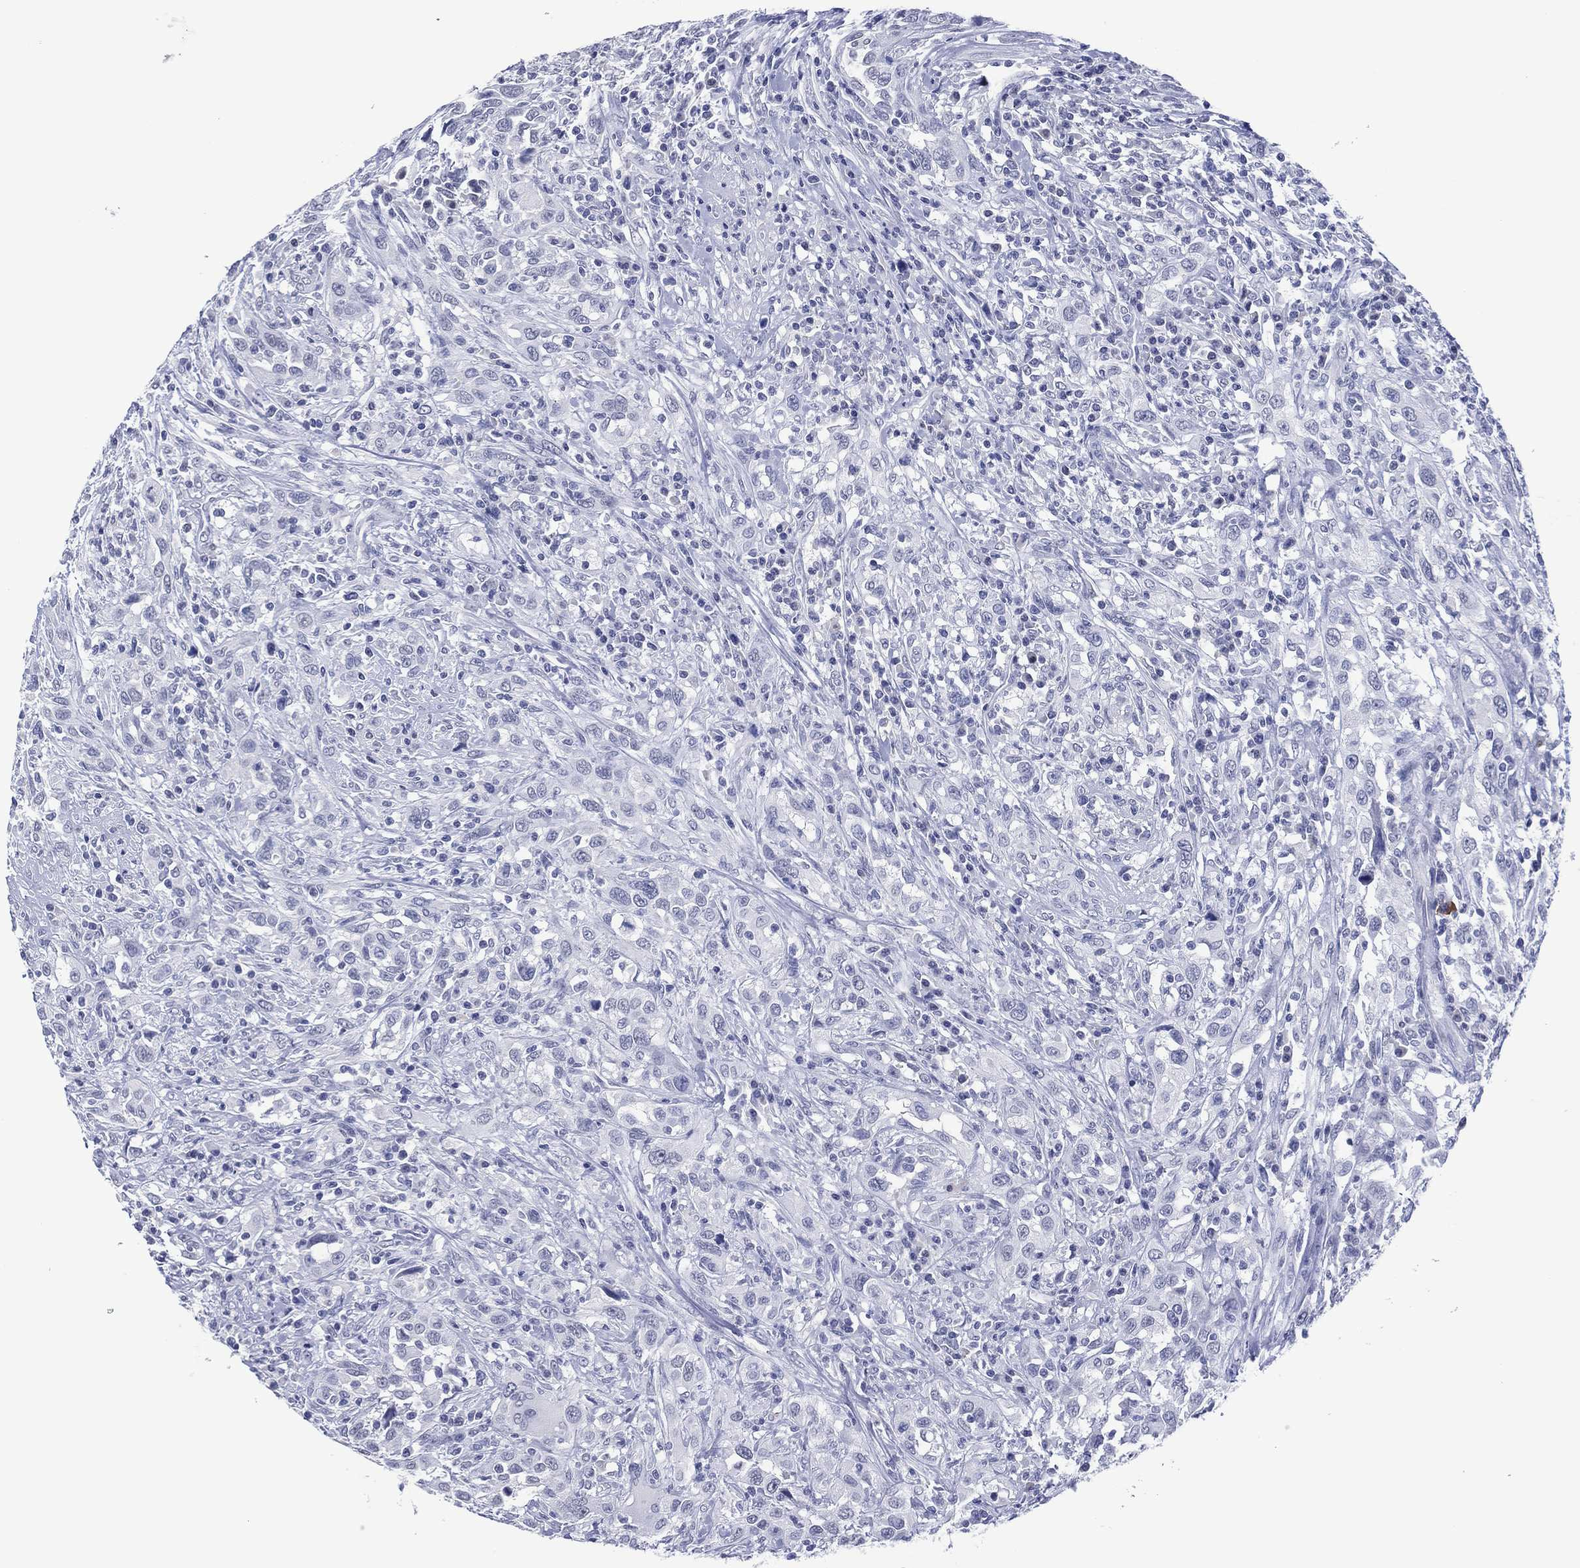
{"staining": {"intensity": "negative", "quantity": "none", "location": "none"}, "tissue": "urothelial cancer", "cell_type": "Tumor cells", "image_type": "cancer", "snomed": [{"axis": "morphology", "description": "Urothelial carcinoma, NOS"}, {"axis": "morphology", "description": "Urothelial carcinoma, High grade"}, {"axis": "topography", "description": "Urinary bladder"}], "caption": "This is an immunohistochemistry histopathology image of human urothelial cancer. There is no staining in tumor cells.", "gene": "UTF1", "patient": {"sex": "female", "age": 64}}